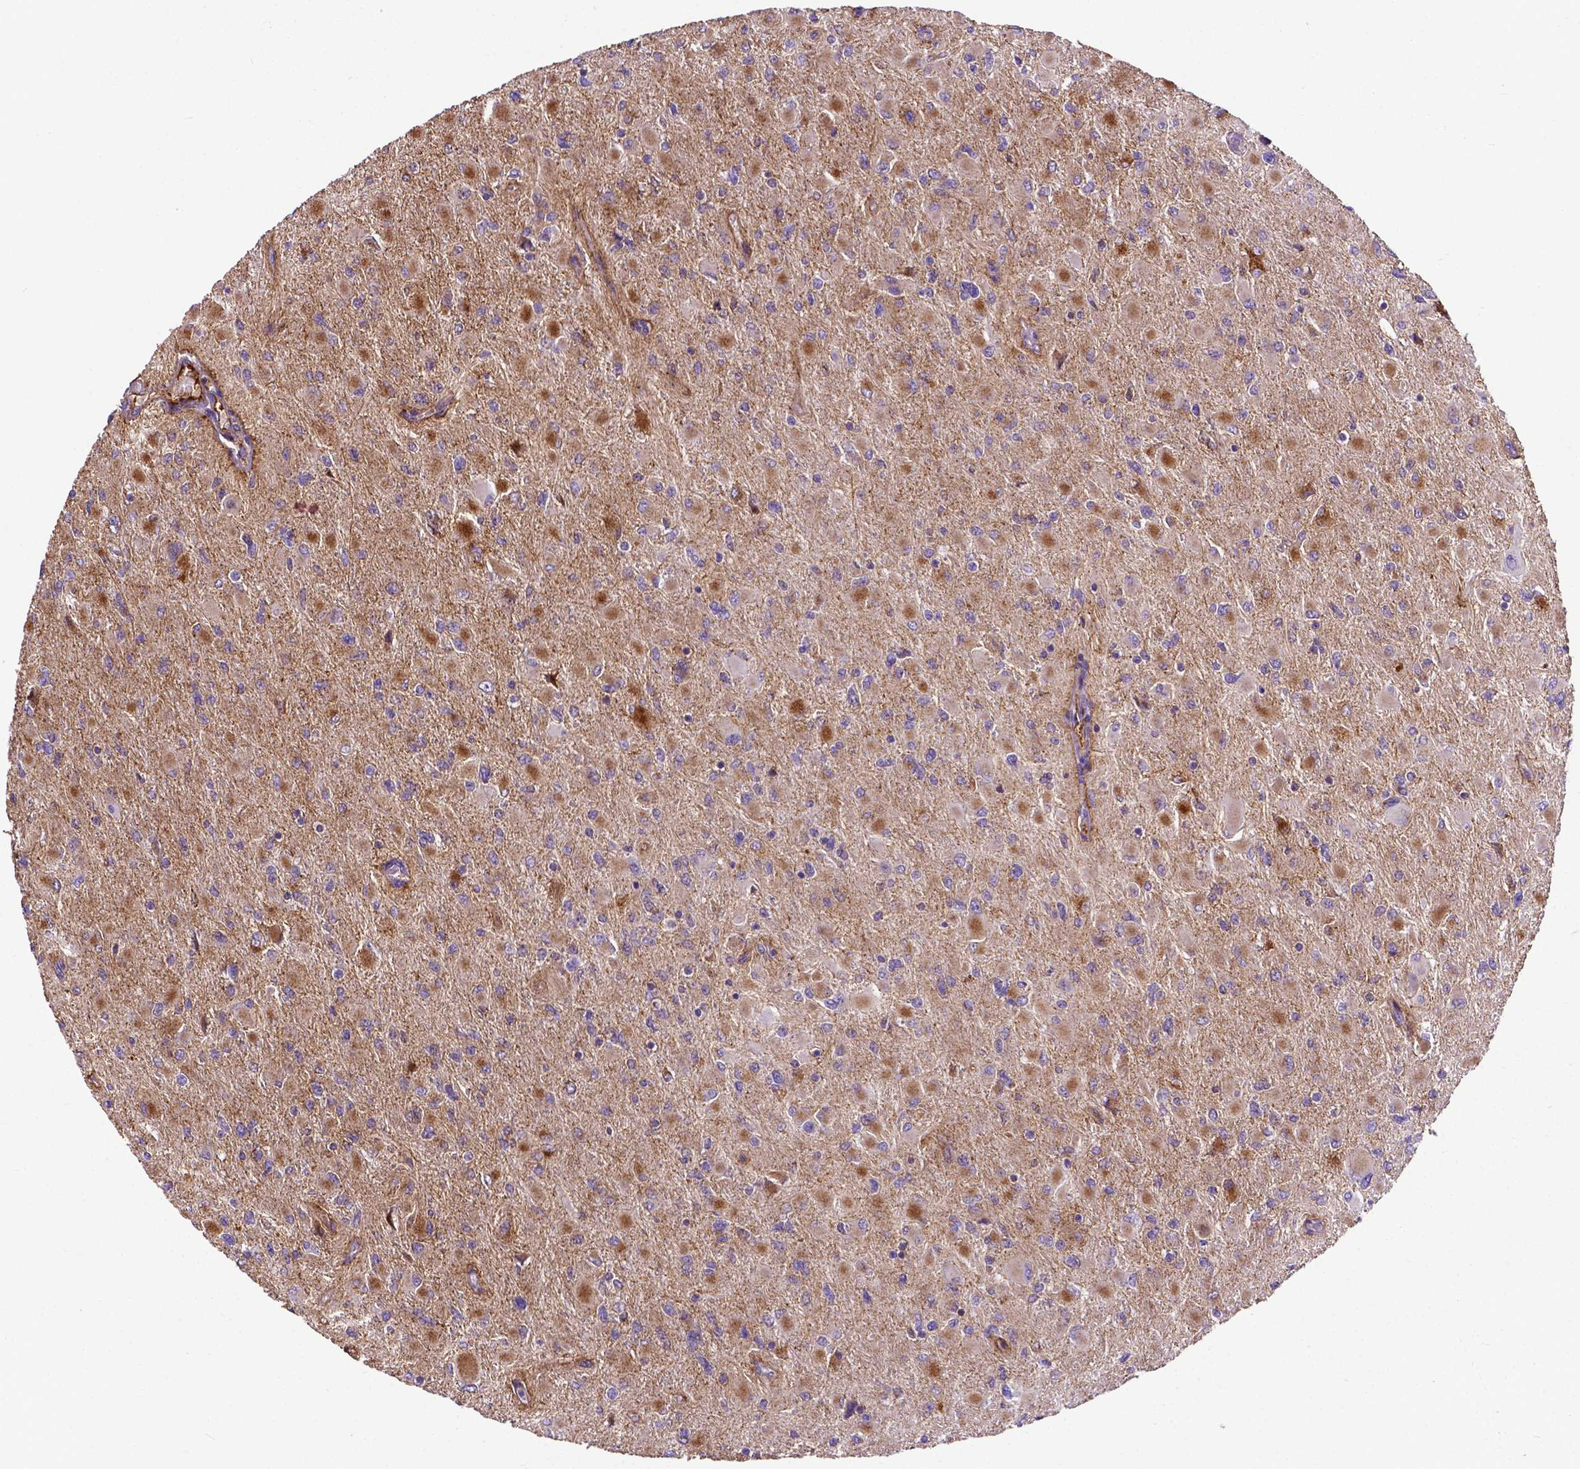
{"staining": {"intensity": "moderate", "quantity": "<25%", "location": "cytoplasmic/membranous"}, "tissue": "glioma", "cell_type": "Tumor cells", "image_type": "cancer", "snomed": [{"axis": "morphology", "description": "Glioma, malignant, High grade"}, {"axis": "topography", "description": "Cerebral cortex"}], "caption": "Immunohistochemical staining of glioma exhibits moderate cytoplasmic/membranous protein positivity in about <25% of tumor cells.", "gene": "APOE", "patient": {"sex": "female", "age": 36}}